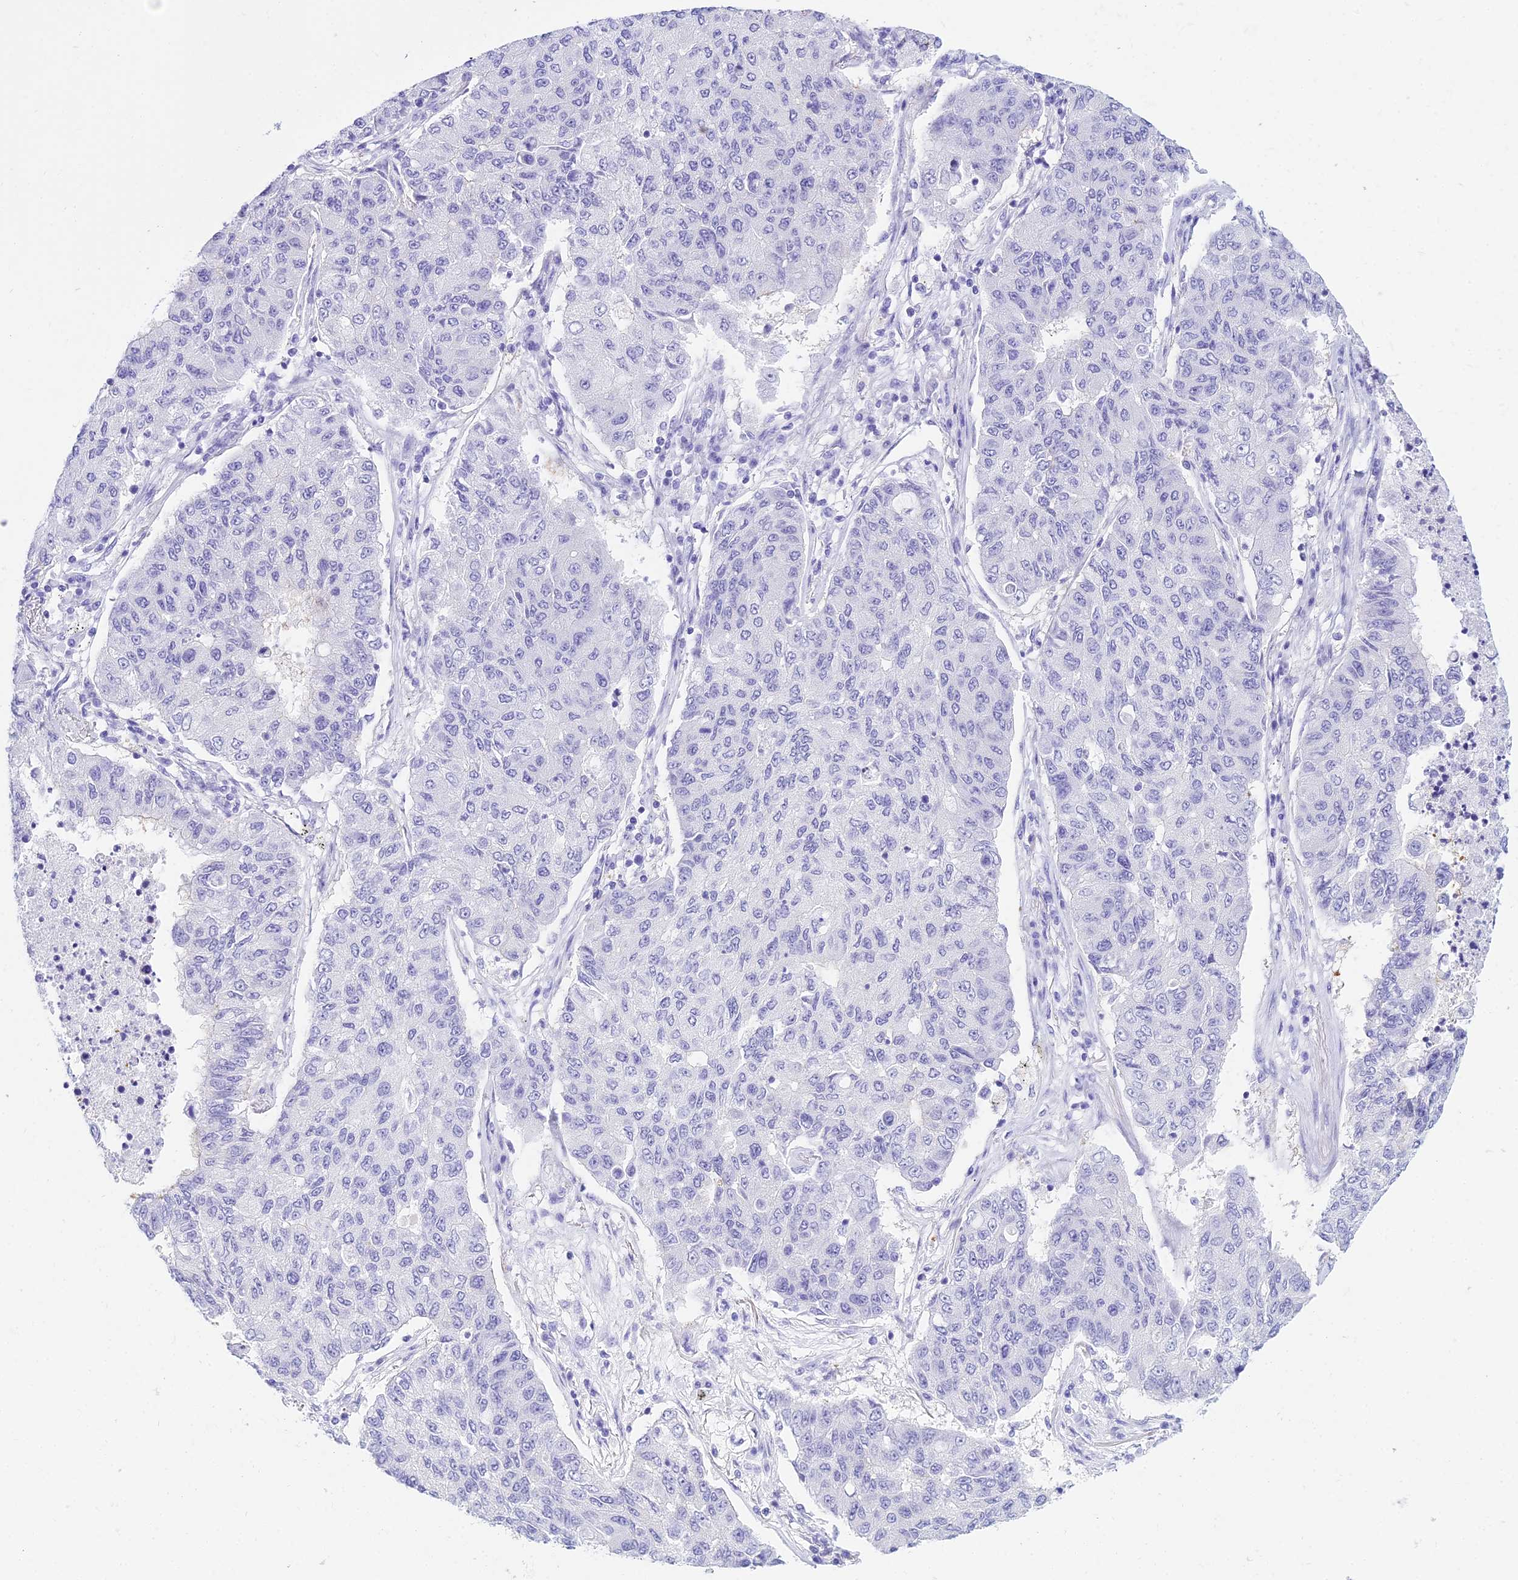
{"staining": {"intensity": "negative", "quantity": "none", "location": "none"}, "tissue": "lung cancer", "cell_type": "Tumor cells", "image_type": "cancer", "snomed": [{"axis": "morphology", "description": "Squamous cell carcinoma, NOS"}, {"axis": "topography", "description": "Lung"}], "caption": "Tumor cells show no significant expression in lung cancer (squamous cell carcinoma). (Immunohistochemistry, brightfield microscopy, high magnification).", "gene": "ZNF442", "patient": {"sex": "male", "age": 74}}